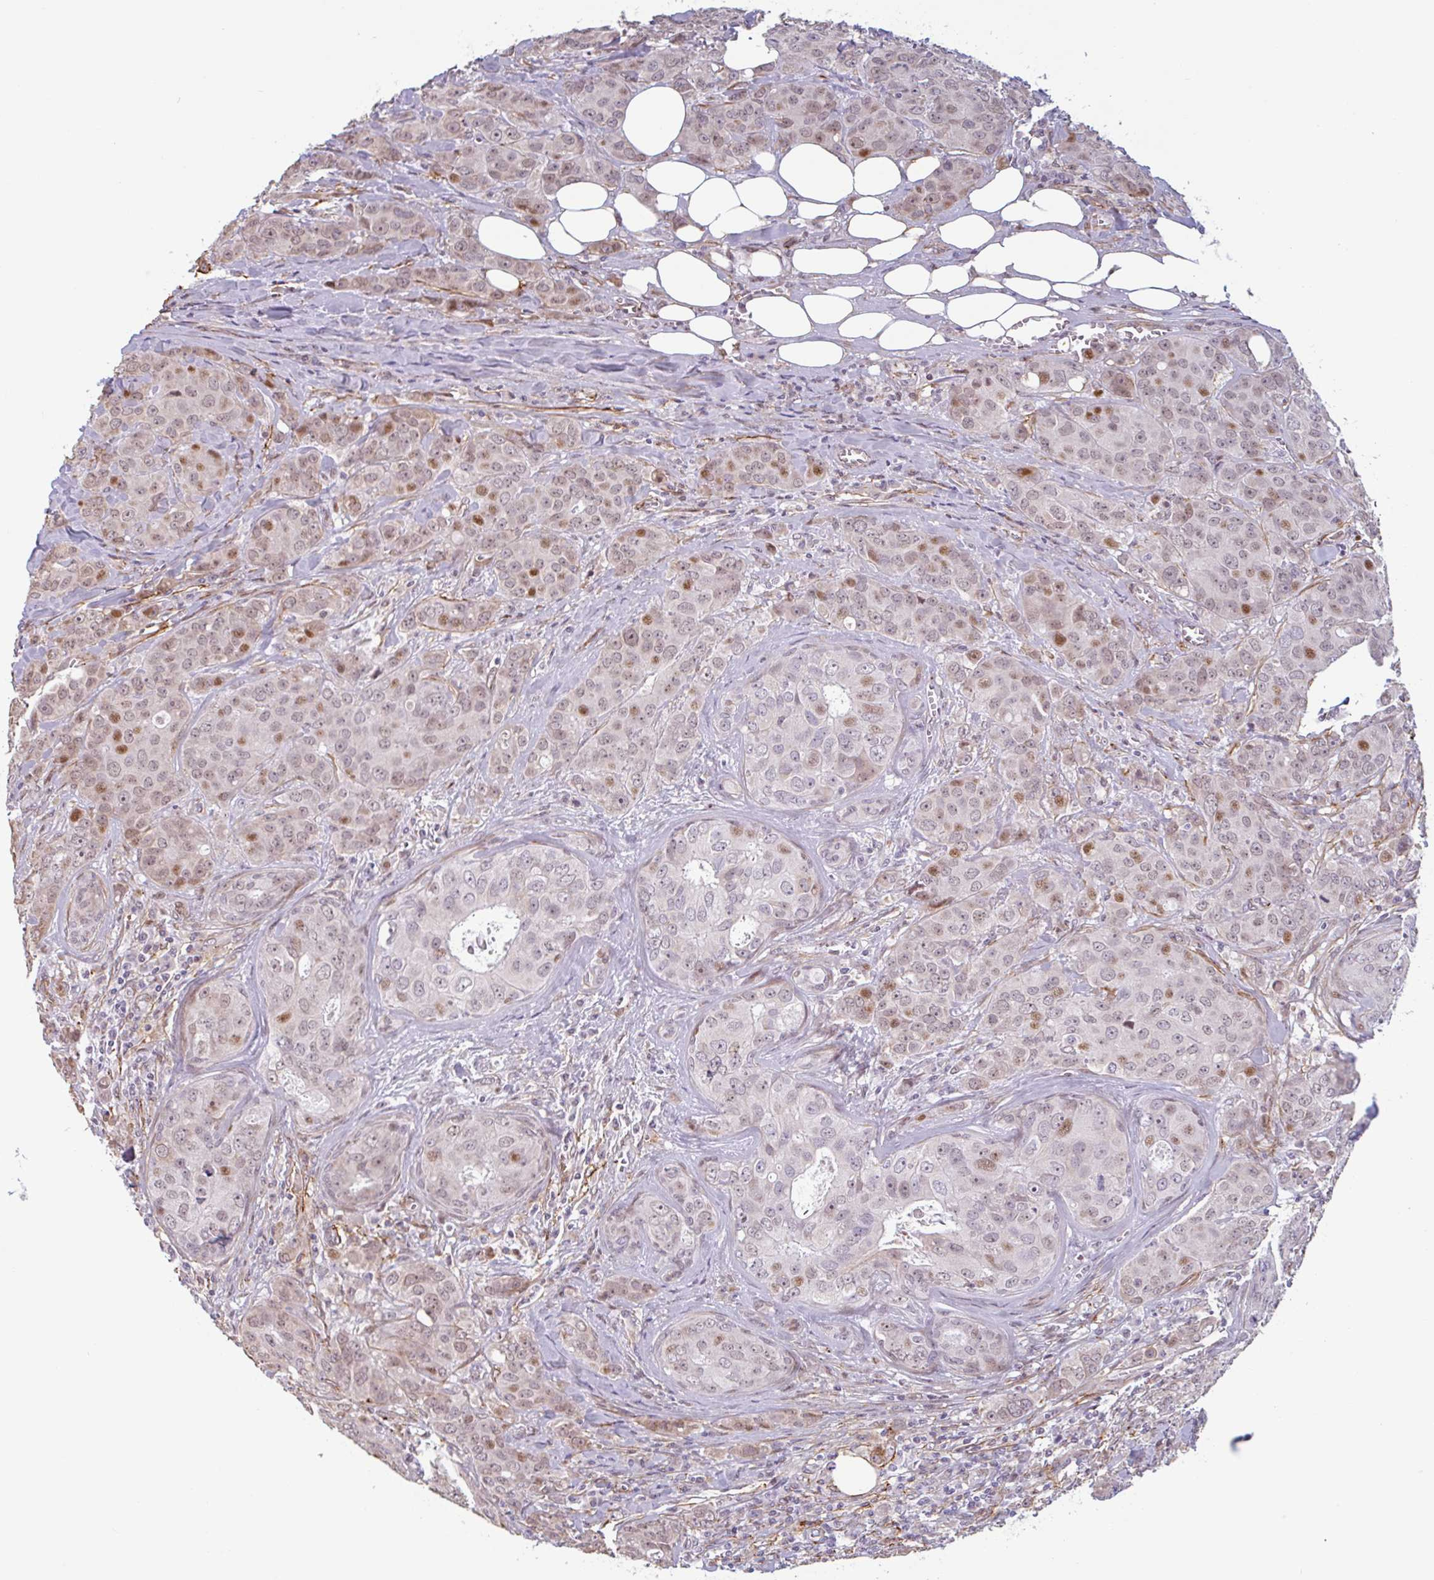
{"staining": {"intensity": "moderate", "quantity": "<25%", "location": "nuclear"}, "tissue": "breast cancer", "cell_type": "Tumor cells", "image_type": "cancer", "snomed": [{"axis": "morphology", "description": "Duct carcinoma"}, {"axis": "topography", "description": "Breast"}], "caption": "Immunohistochemical staining of human breast intraductal carcinoma shows low levels of moderate nuclear protein staining in about <25% of tumor cells.", "gene": "TMEM119", "patient": {"sex": "female", "age": 43}}